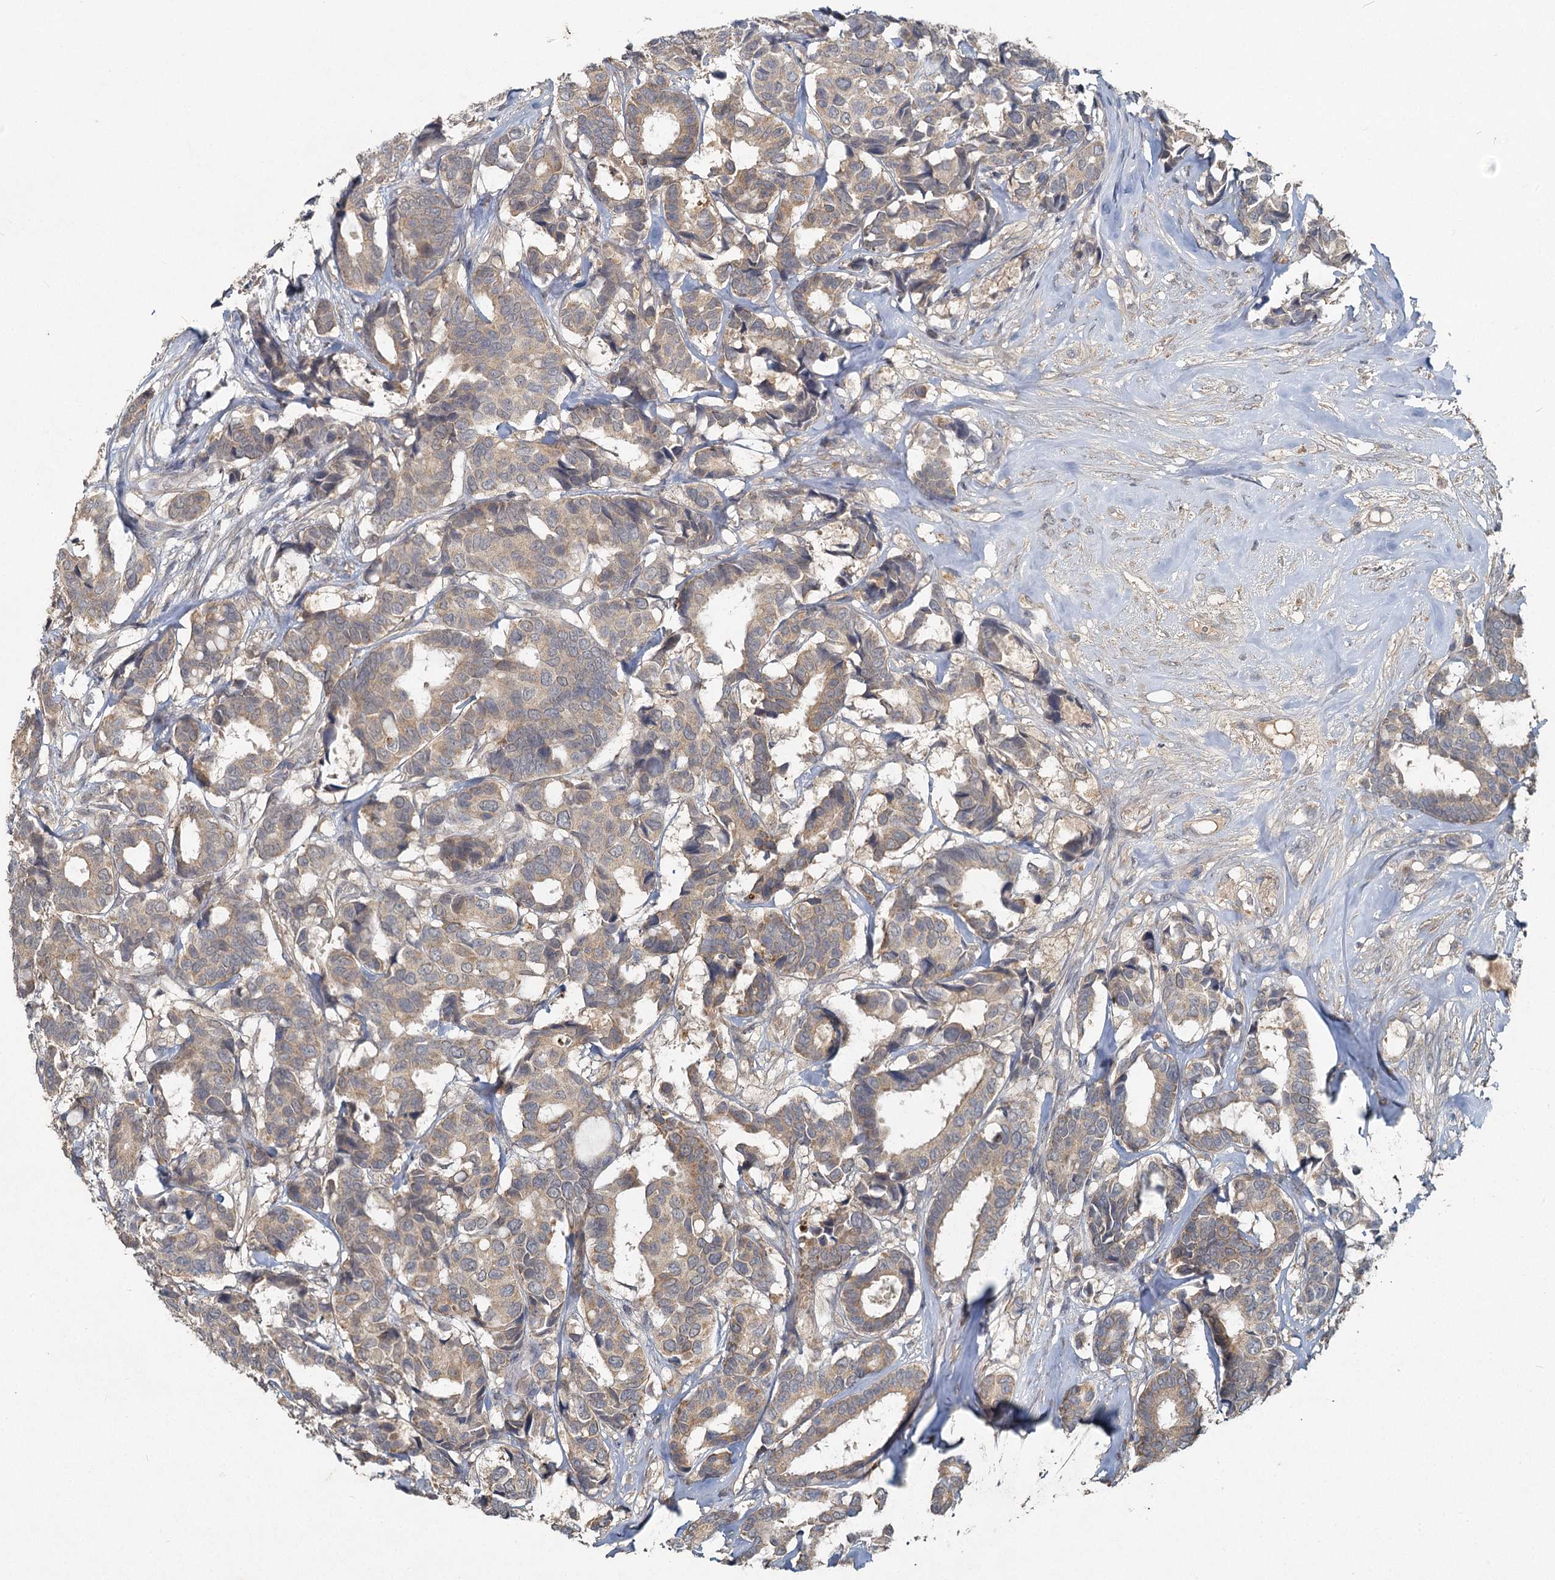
{"staining": {"intensity": "weak", "quantity": ">75%", "location": "cytoplasmic/membranous"}, "tissue": "breast cancer", "cell_type": "Tumor cells", "image_type": "cancer", "snomed": [{"axis": "morphology", "description": "Duct carcinoma"}, {"axis": "topography", "description": "Breast"}], "caption": "Breast cancer was stained to show a protein in brown. There is low levels of weak cytoplasmic/membranous positivity in about >75% of tumor cells.", "gene": "HERC3", "patient": {"sex": "female", "age": 87}}